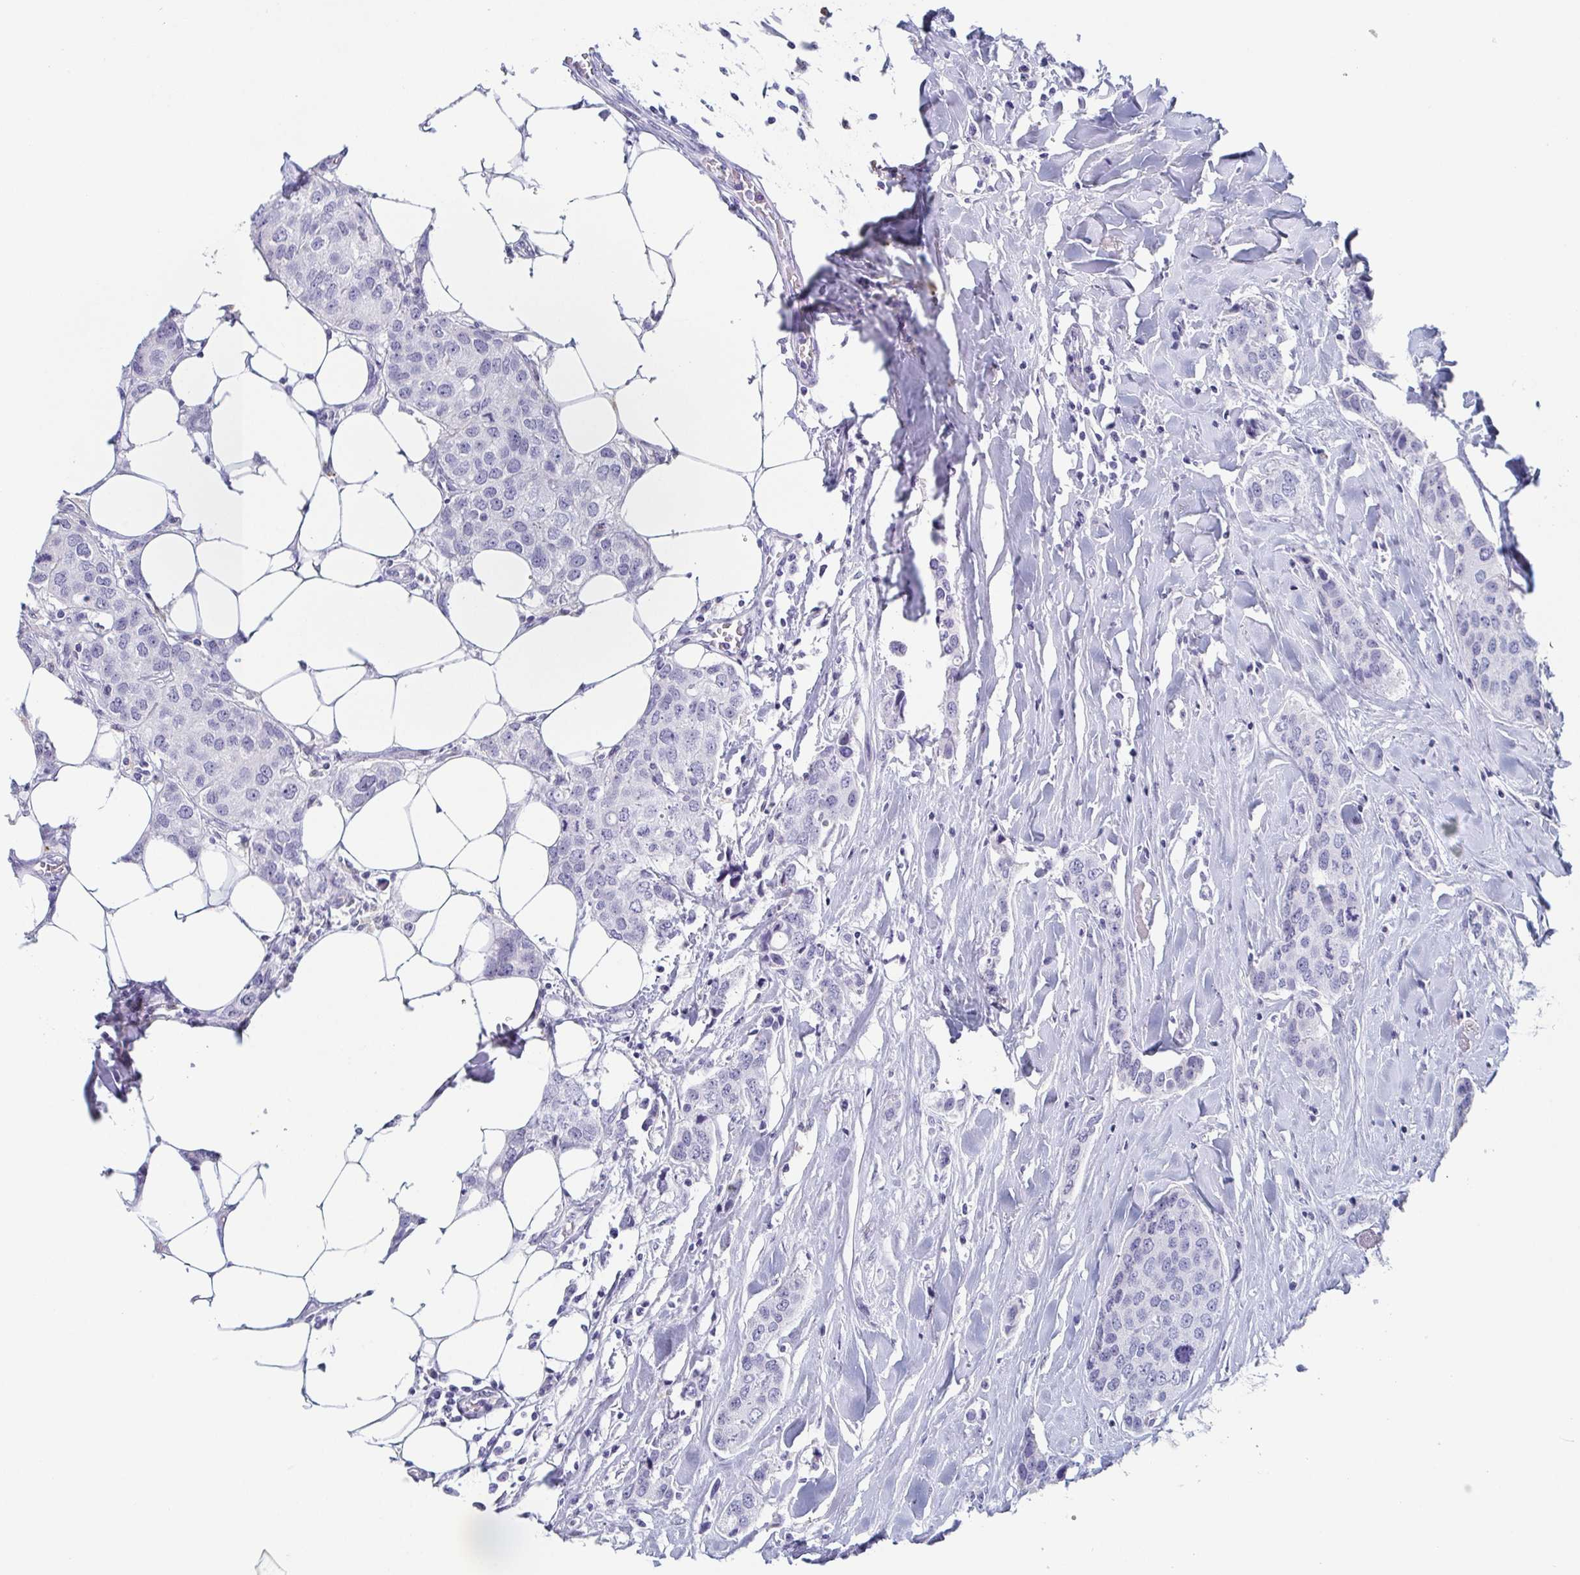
{"staining": {"intensity": "negative", "quantity": "none", "location": "none"}, "tissue": "breast cancer", "cell_type": "Tumor cells", "image_type": "cancer", "snomed": [{"axis": "morphology", "description": "Duct carcinoma"}, {"axis": "topography", "description": "Breast"}], "caption": "The histopathology image reveals no significant positivity in tumor cells of breast intraductal carcinoma.", "gene": "REG4", "patient": {"sex": "female", "age": 80}}